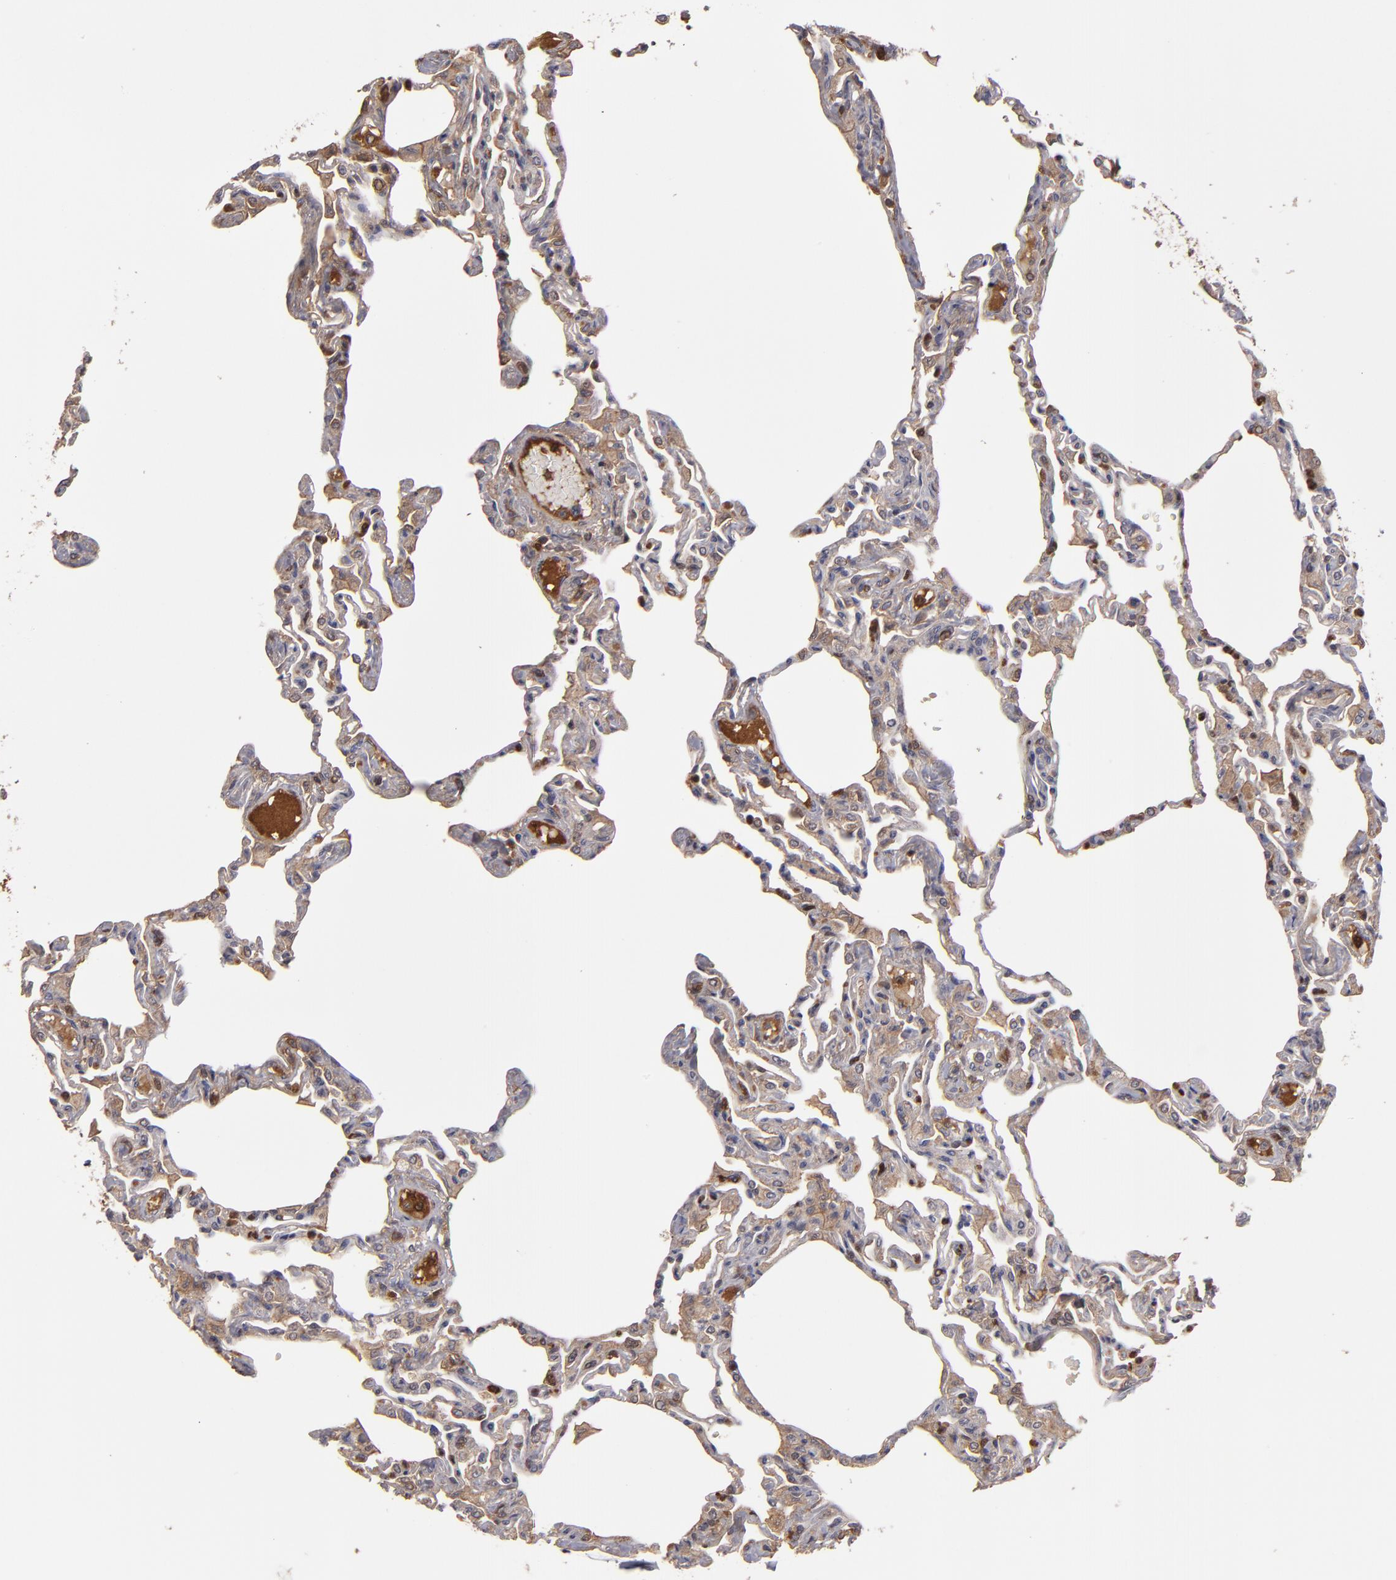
{"staining": {"intensity": "negative", "quantity": "none", "location": "none"}, "tissue": "lung", "cell_type": "Alveolar cells", "image_type": "normal", "snomed": [{"axis": "morphology", "description": "Normal tissue, NOS"}, {"axis": "topography", "description": "Lung"}], "caption": "DAB immunohistochemical staining of unremarkable lung demonstrates no significant positivity in alveolar cells.", "gene": "SERPINA7", "patient": {"sex": "female", "age": 49}}